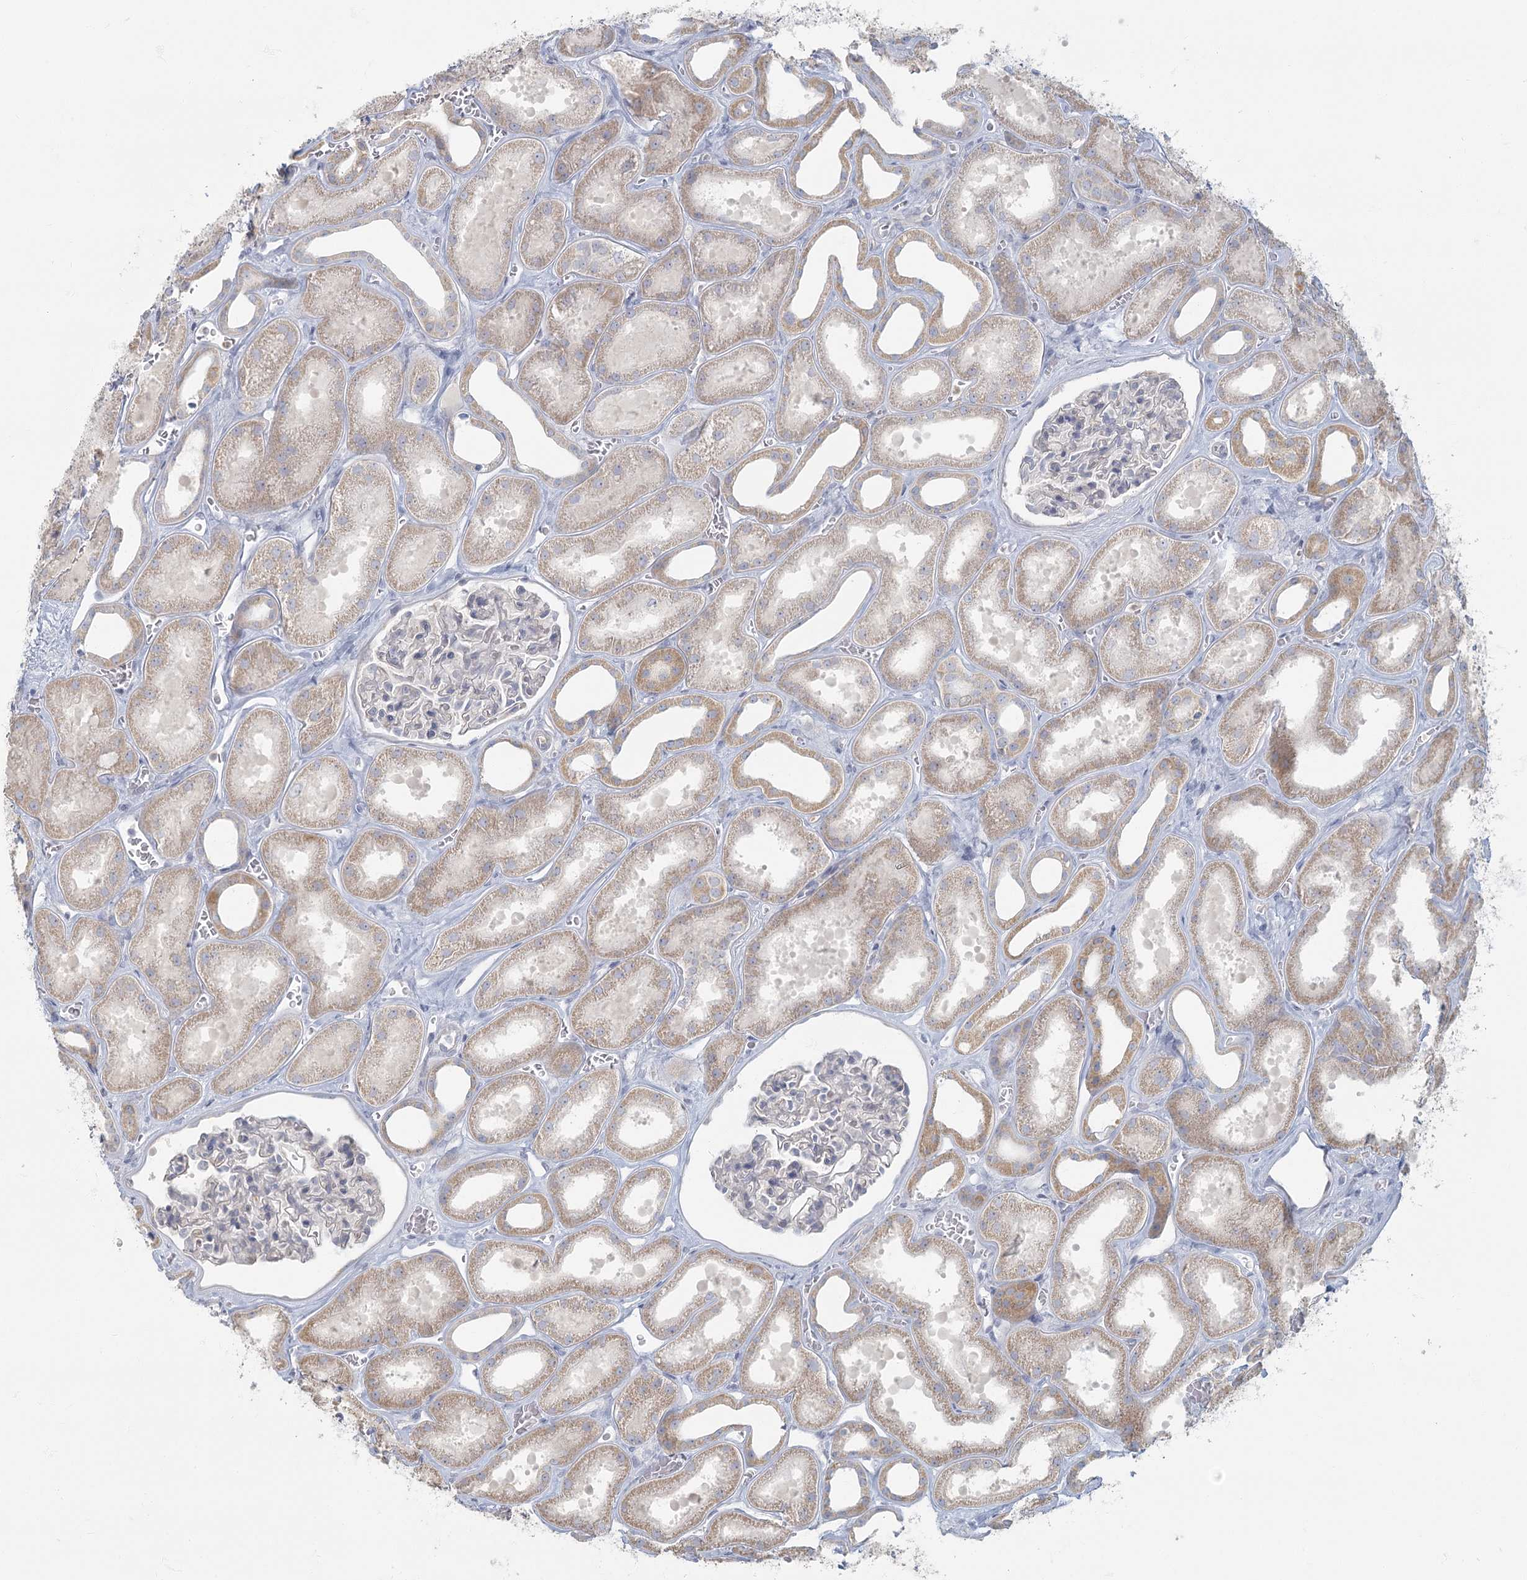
{"staining": {"intensity": "negative", "quantity": "none", "location": "none"}, "tissue": "kidney", "cell_type": "Cells in glomeruli", "image_type": "normal", "snomed": [{"axis": "morphology", "description": "Normal tissue, NOS"}, {"axis": "morphology", "description": "Adenocarcinoma, NOS"}, {"axis": "topography", "description": "Kidney"}], "caption": "Kidney stained for a protein using immunohistochemistry (IHC) demonstrates no positivity cells in glomeruli.", "gene": "FAM110C", "patient": {"sex": "female", "age": 68}}